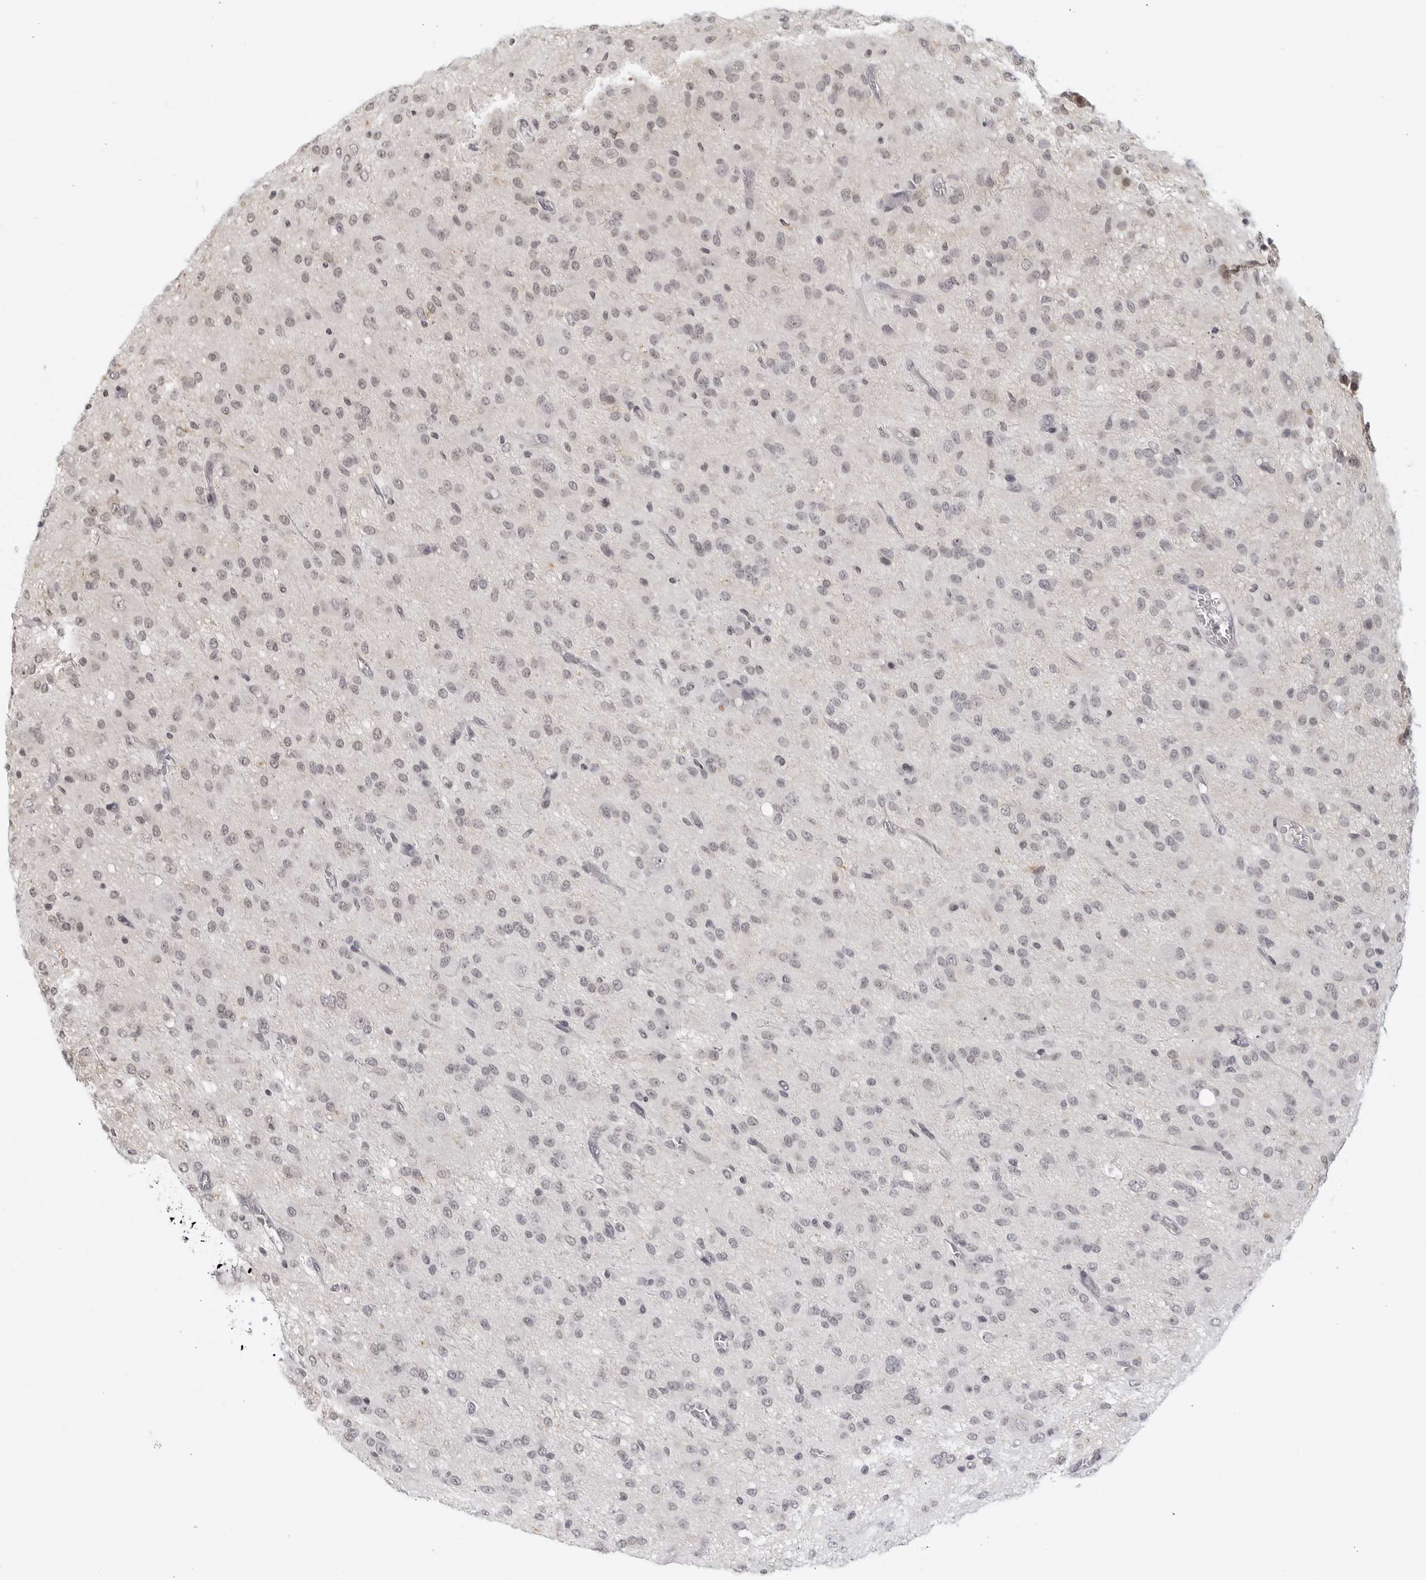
{"staining": {"intensity": "negative", "quantity": "none", "location": "none"}, "tissue": "glioma", "cell_type": "Tumor cells", "image_type": "cancer", "snomed": [{"axis": "morphology", "description": "Glioma, malignant, High grade"}, {"axis": "topography", "description": "Brain"}], "caption": "Tumor cells are negative for brown protein staining in glioma.", "gene": "RAB11FIP3", "patient": {"sex": "female", "age": 59}}